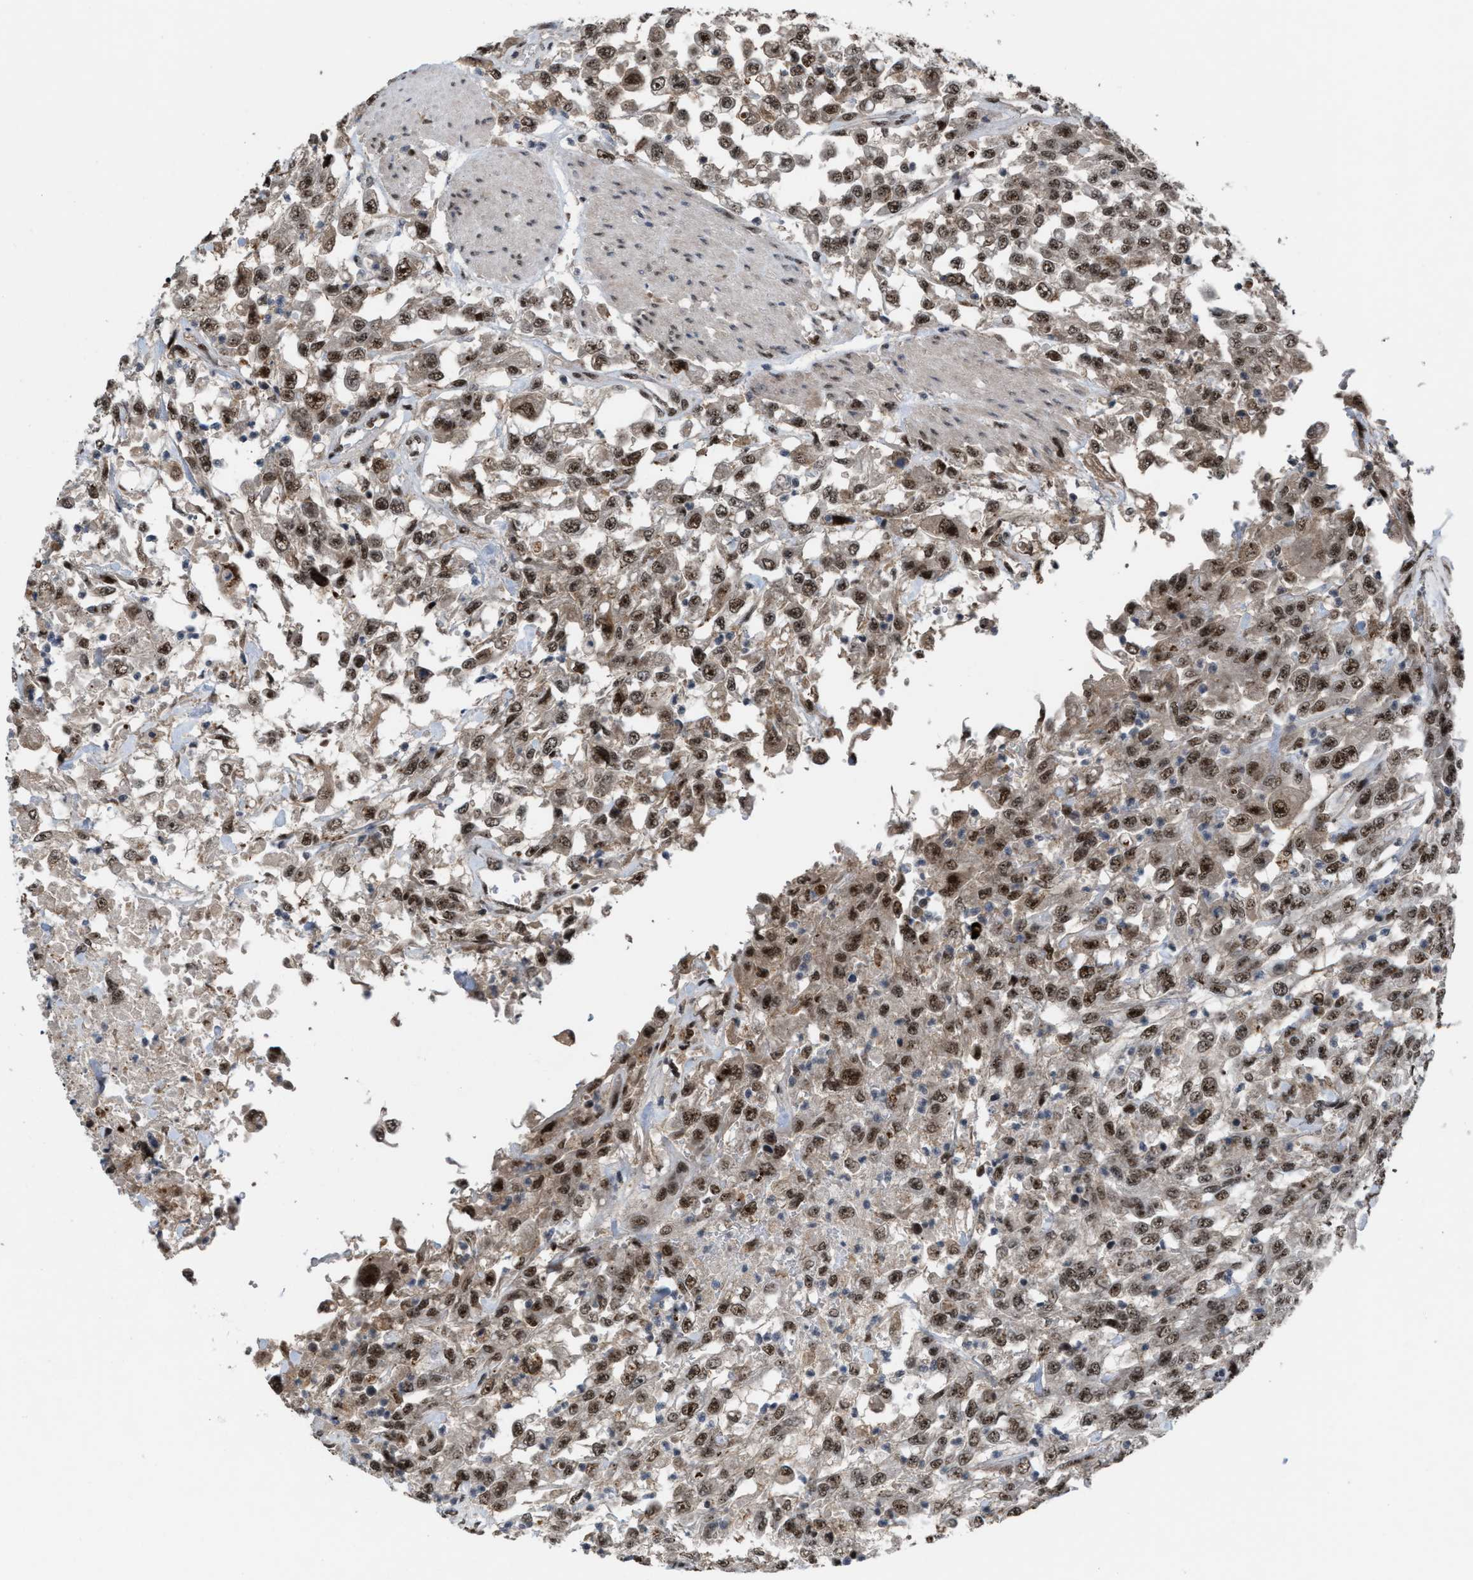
{"staining": {"intensity": "strong", "quantity": ">75%", "location": "nuclear"}, "tissue": "urothelial cancer", "cell_type": "Tumor cells", "image_type": "cancer", "snomed": [{"axis": "morphology", "description": "Urothelial carcinoma, High grade"}, {"axis": "topography", "description": "Urinary bladder"}], "caption": "The immunohistochemical stain labels strong nuclear staining in tumor cells of urothelial carcinoma (high-grade) tissue.", "gene": "PRPF4", "patient": {"sex": "male", "age": 46}}